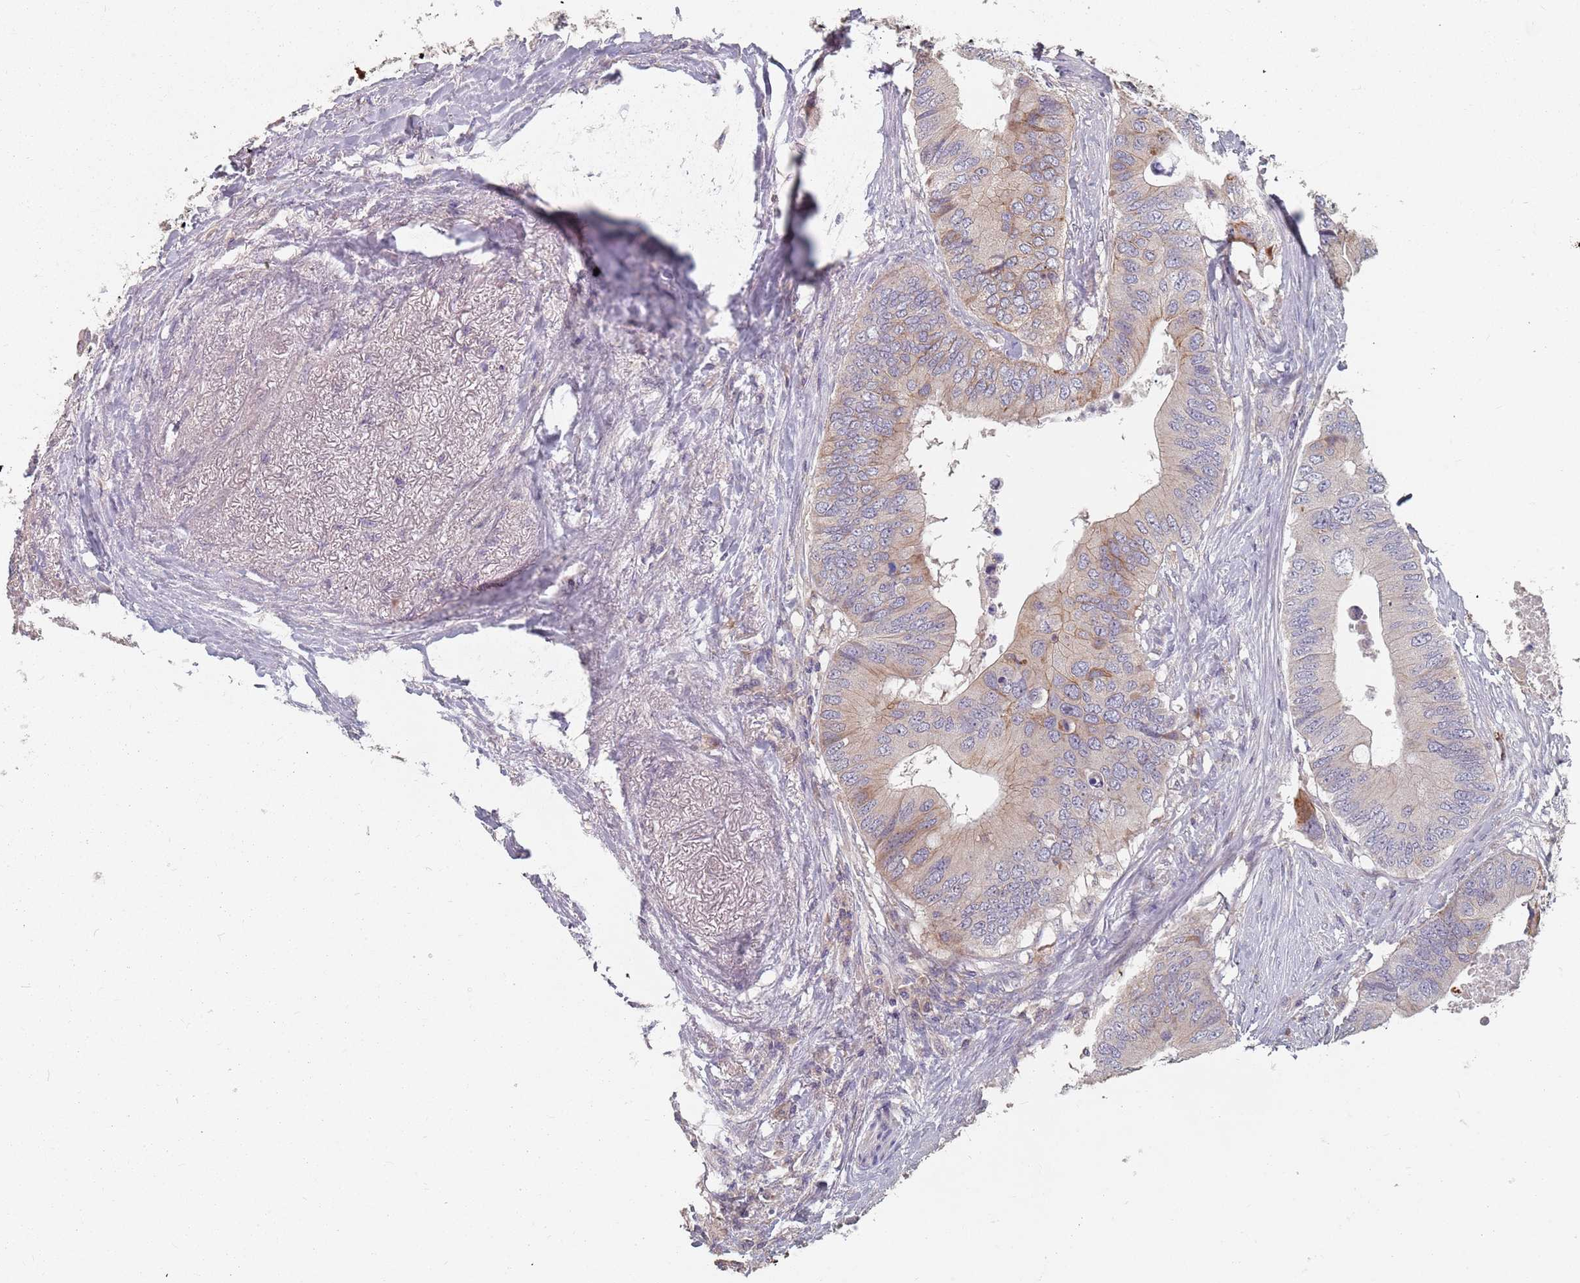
{"staining": {"intensity": "weak", "quantity": "<25%", "location": "cytoplasmic/membranous"}, "tissue": "colorectal cancer", "cell_type": "Tumor cells", "image_type": "cancer", "snomed": [{"axis": "morphology", "description": "Adenocarcinoma, NOS"}, {"axis": "topography", "description": "Colon"}], "caption": "Image shows no significant protein staining in tumor cells of adenocarcinoma (colorectal).", "gene": "ADAL", "patient": {"sex": "male", "age": 71}}